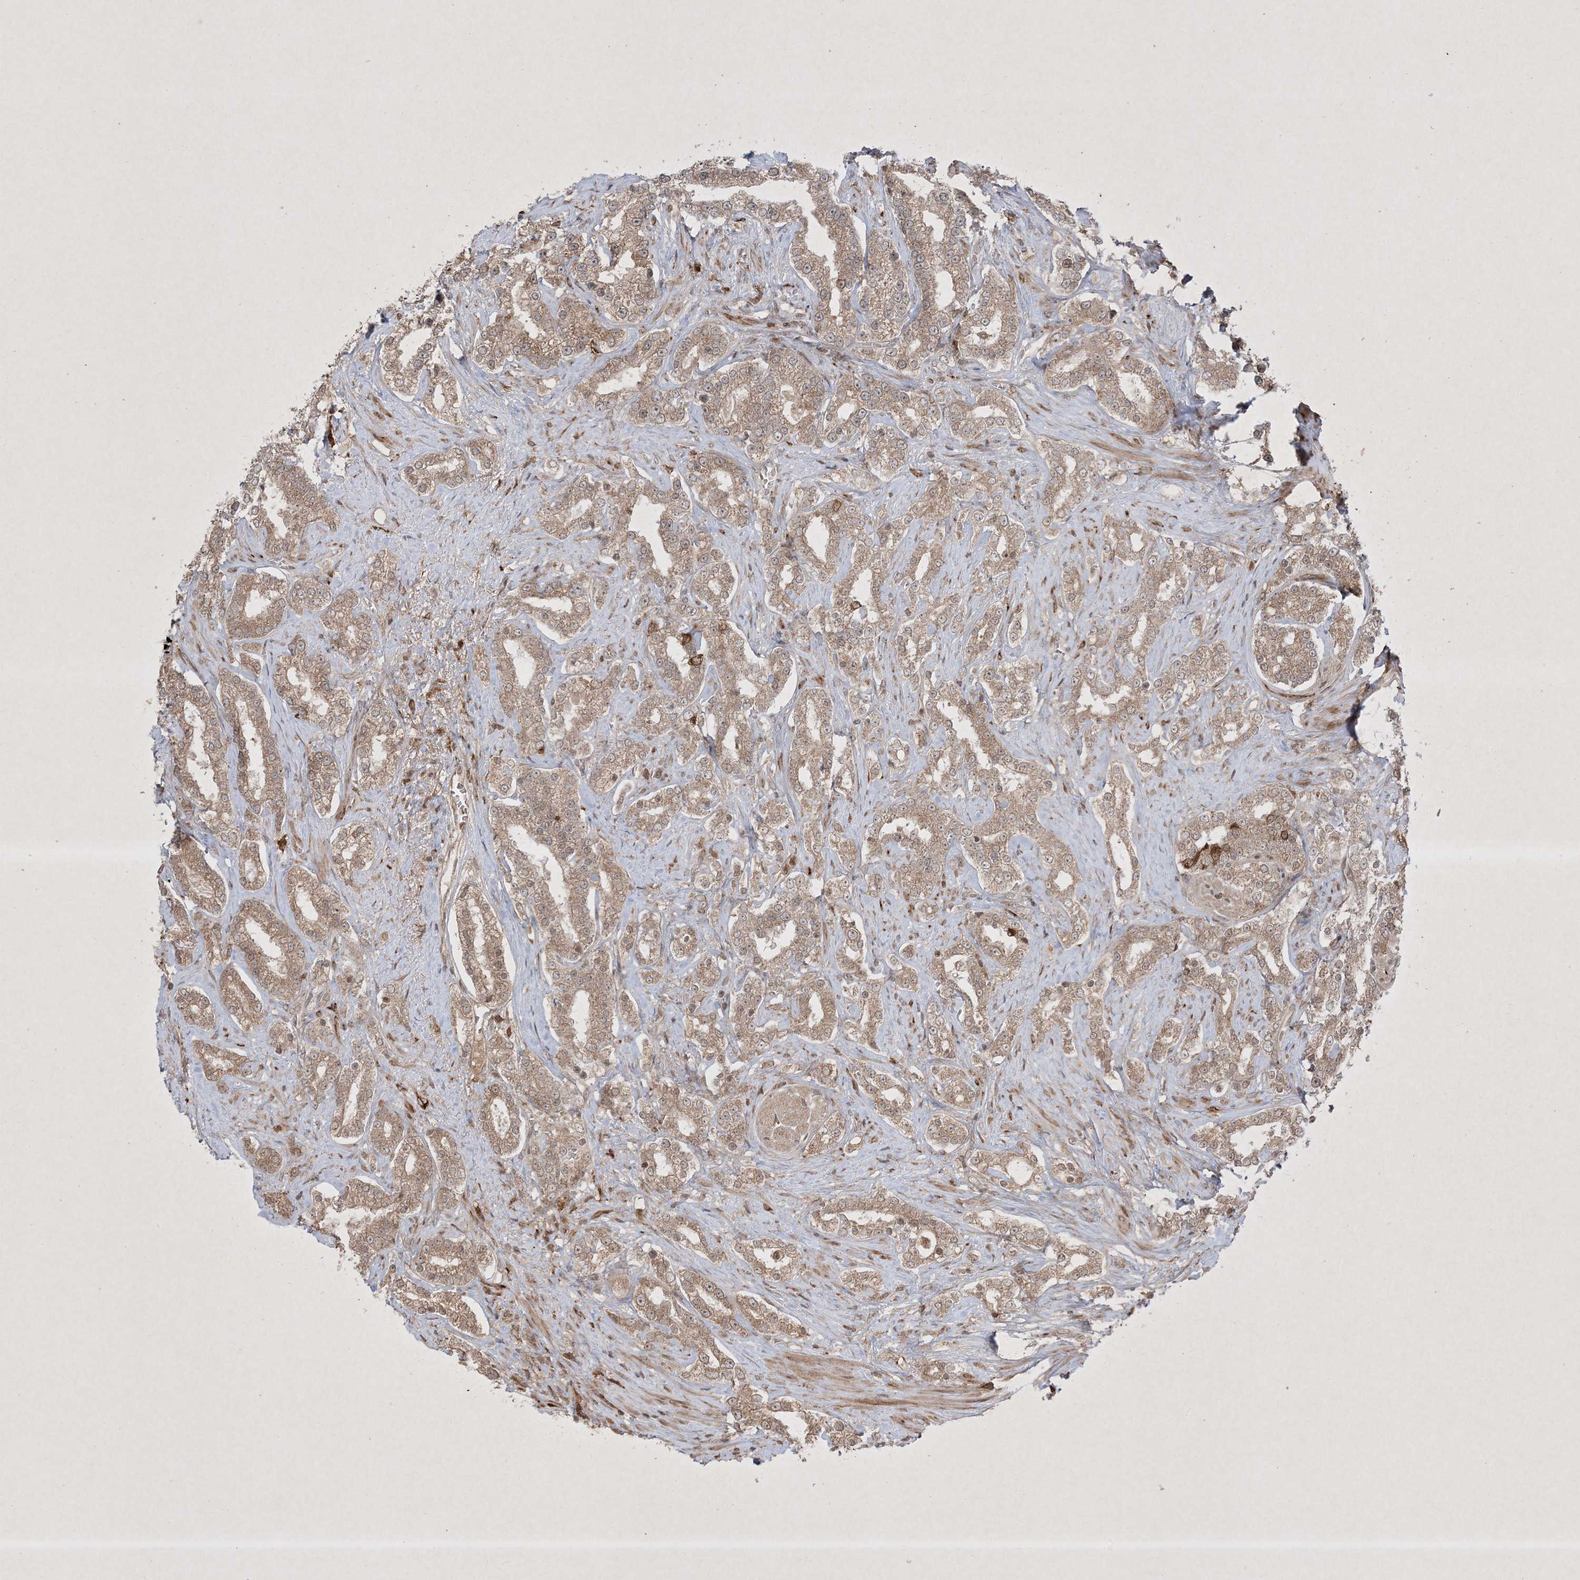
{"staining": {"intensity": "weak", "quantity": ">75%", "location": "cytoplasmic/membranous"}, "tissue": "prostate cancer", "cell_type": "Tumor cells", "image_type": "cancer", "snomed": [{"axis": "morphology", "description": "Normal tissue, NOS"}, {"axis": "morphology", "description": "Adenocarcinoma, High grade"}, {"axis": "topography", "description": "Prostate"}], "caption": "Tumor cells exhibit weak cytoplasmic/membranous positivity in about >75% of cells in high-grade adenocarcinoma (prostate).", "gene": "PTK6", "patient": {"sex": "male", "age": 83}}